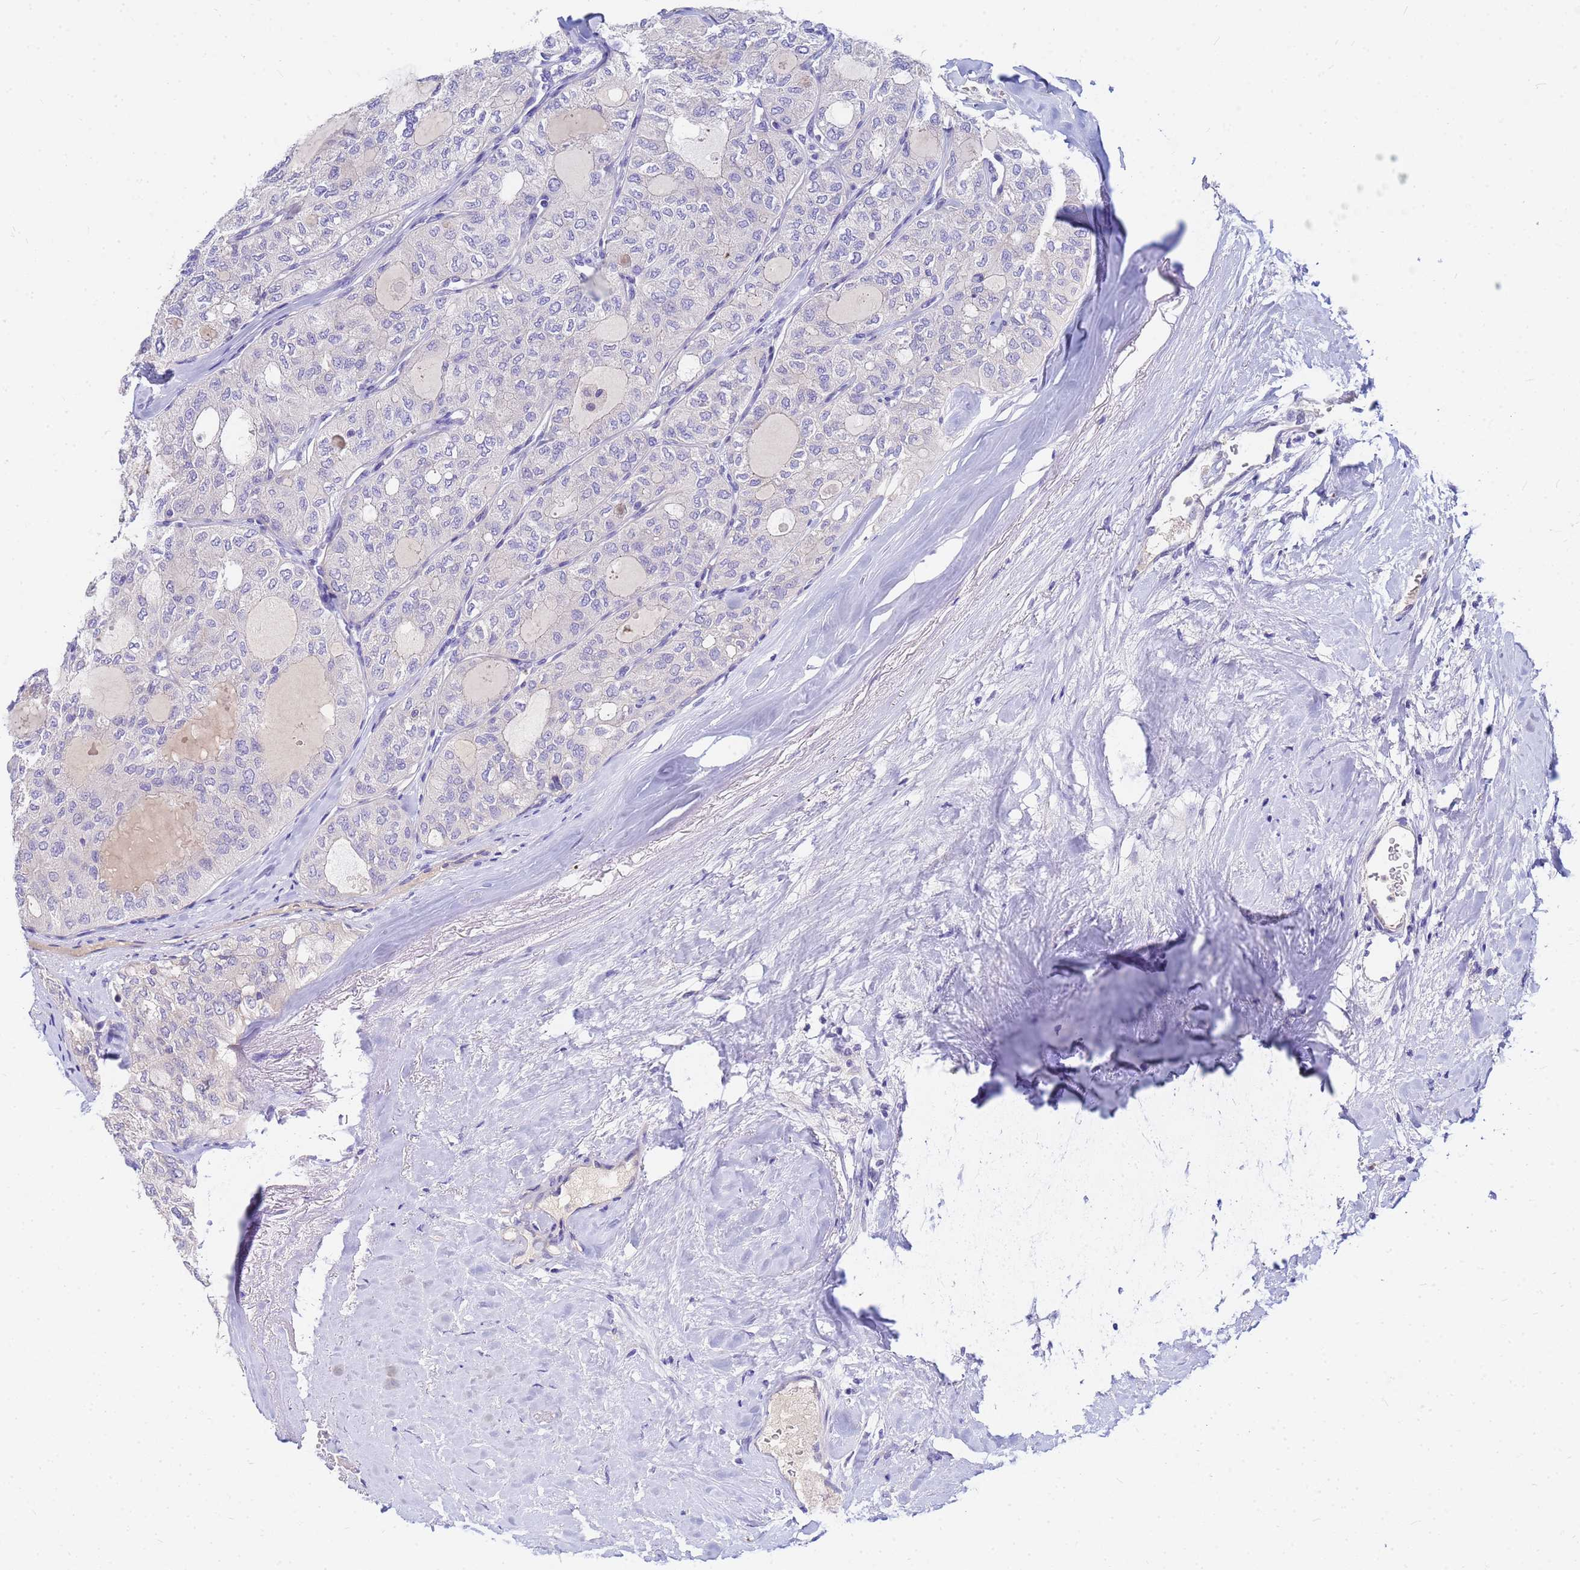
{"staining": {"intensity": "negative", "quantity": "none", "location": "none"}, "tissue": "thyroid cancer", "cell_type": "Tumor cells", "image_type": "cancer", "snomed": [{"axis": "morphology", "description": "Follicular adenoma carcinoma, NOS"}, {"axis": "topography", "description": "Thyroid gland"}], "caption": "DAB immunohistochemical staining of human thyroid cancer reveals no significant staining in tumor cells.", "gene": "DPRX", "patient": {"sex": "male", "age": 75}}